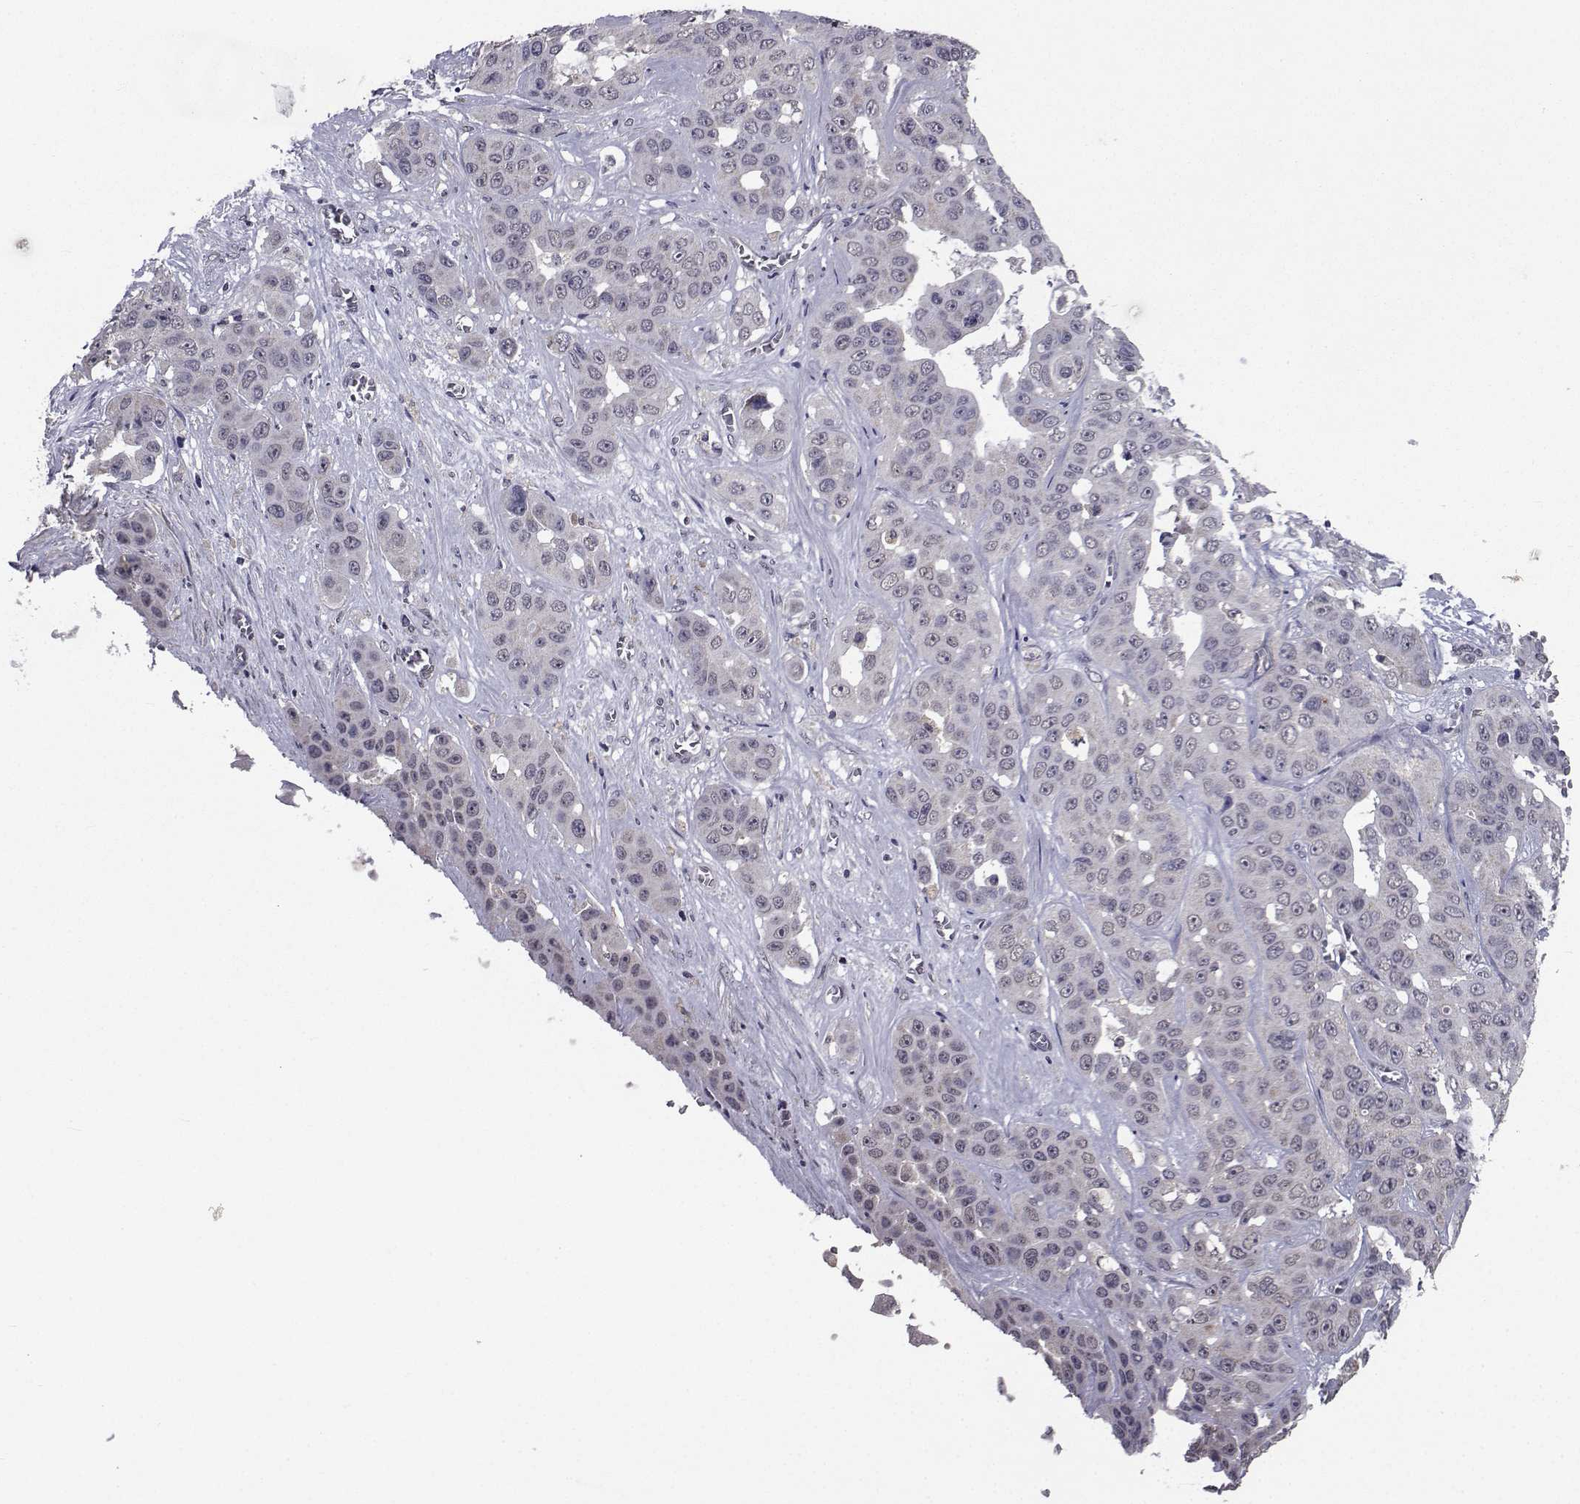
{"staining": {"intensity": "weak", "quantity": "<25%", "location": "cytoplasmic/membranous"}, "tissue": "liver cancer", "cell_type": "Tumor cells", "image_type": "cancer", "snomed": [{"axis": "morphology", "description": "Cholangiocarcinoma"}, {"axis": "topography", "description": "Liver"}], "caption": "Immunohistochemistry (IHC) of liver cancer (cholangiocarcinoma) exhibits no expression in tumor cells.", "gene": "CYP2S1", "patient": {"sex": "female", "age": 52}}